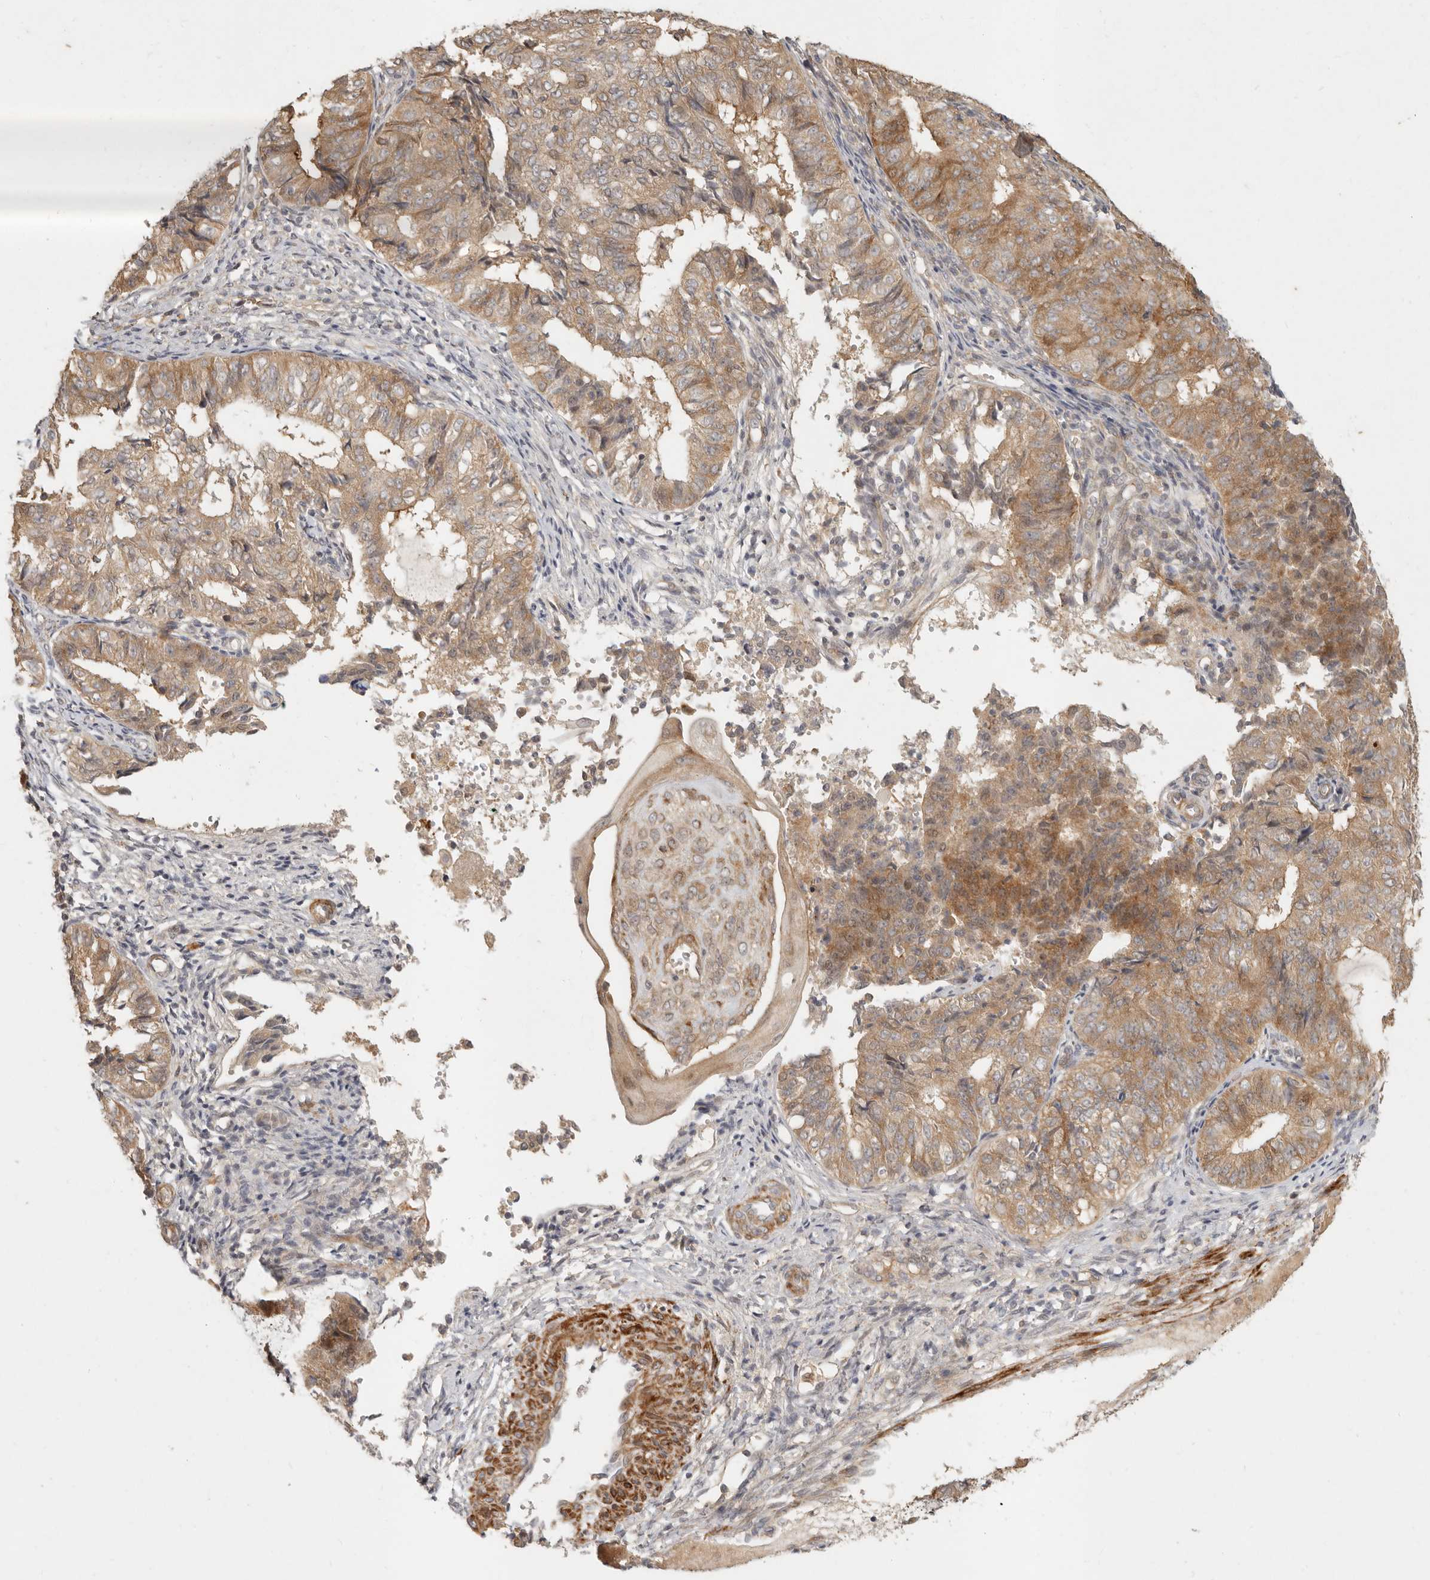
{"staining": {"intensity": "moderate", "quantity": ">75%", "location": "cytoplasmic/membranous"}, "tissue": "endometrial cancer", "cell_type": "Tumor cells", "image_type": "cancer", "snomed": [{"axis": "morphology", "description": "Adenocarcinoma, NOS"}, {"axis": "topography", "description": "Endometrium"}], "caption": "Endometrial adenocarcinoma tissue demonstrates moderate cytoplasmic/membranous staining in approximately >75% of tumor cells, visualized by immunohistochemistry.", "gene": "VIPR1", "patient": {"sex": "female", "age": 32}}